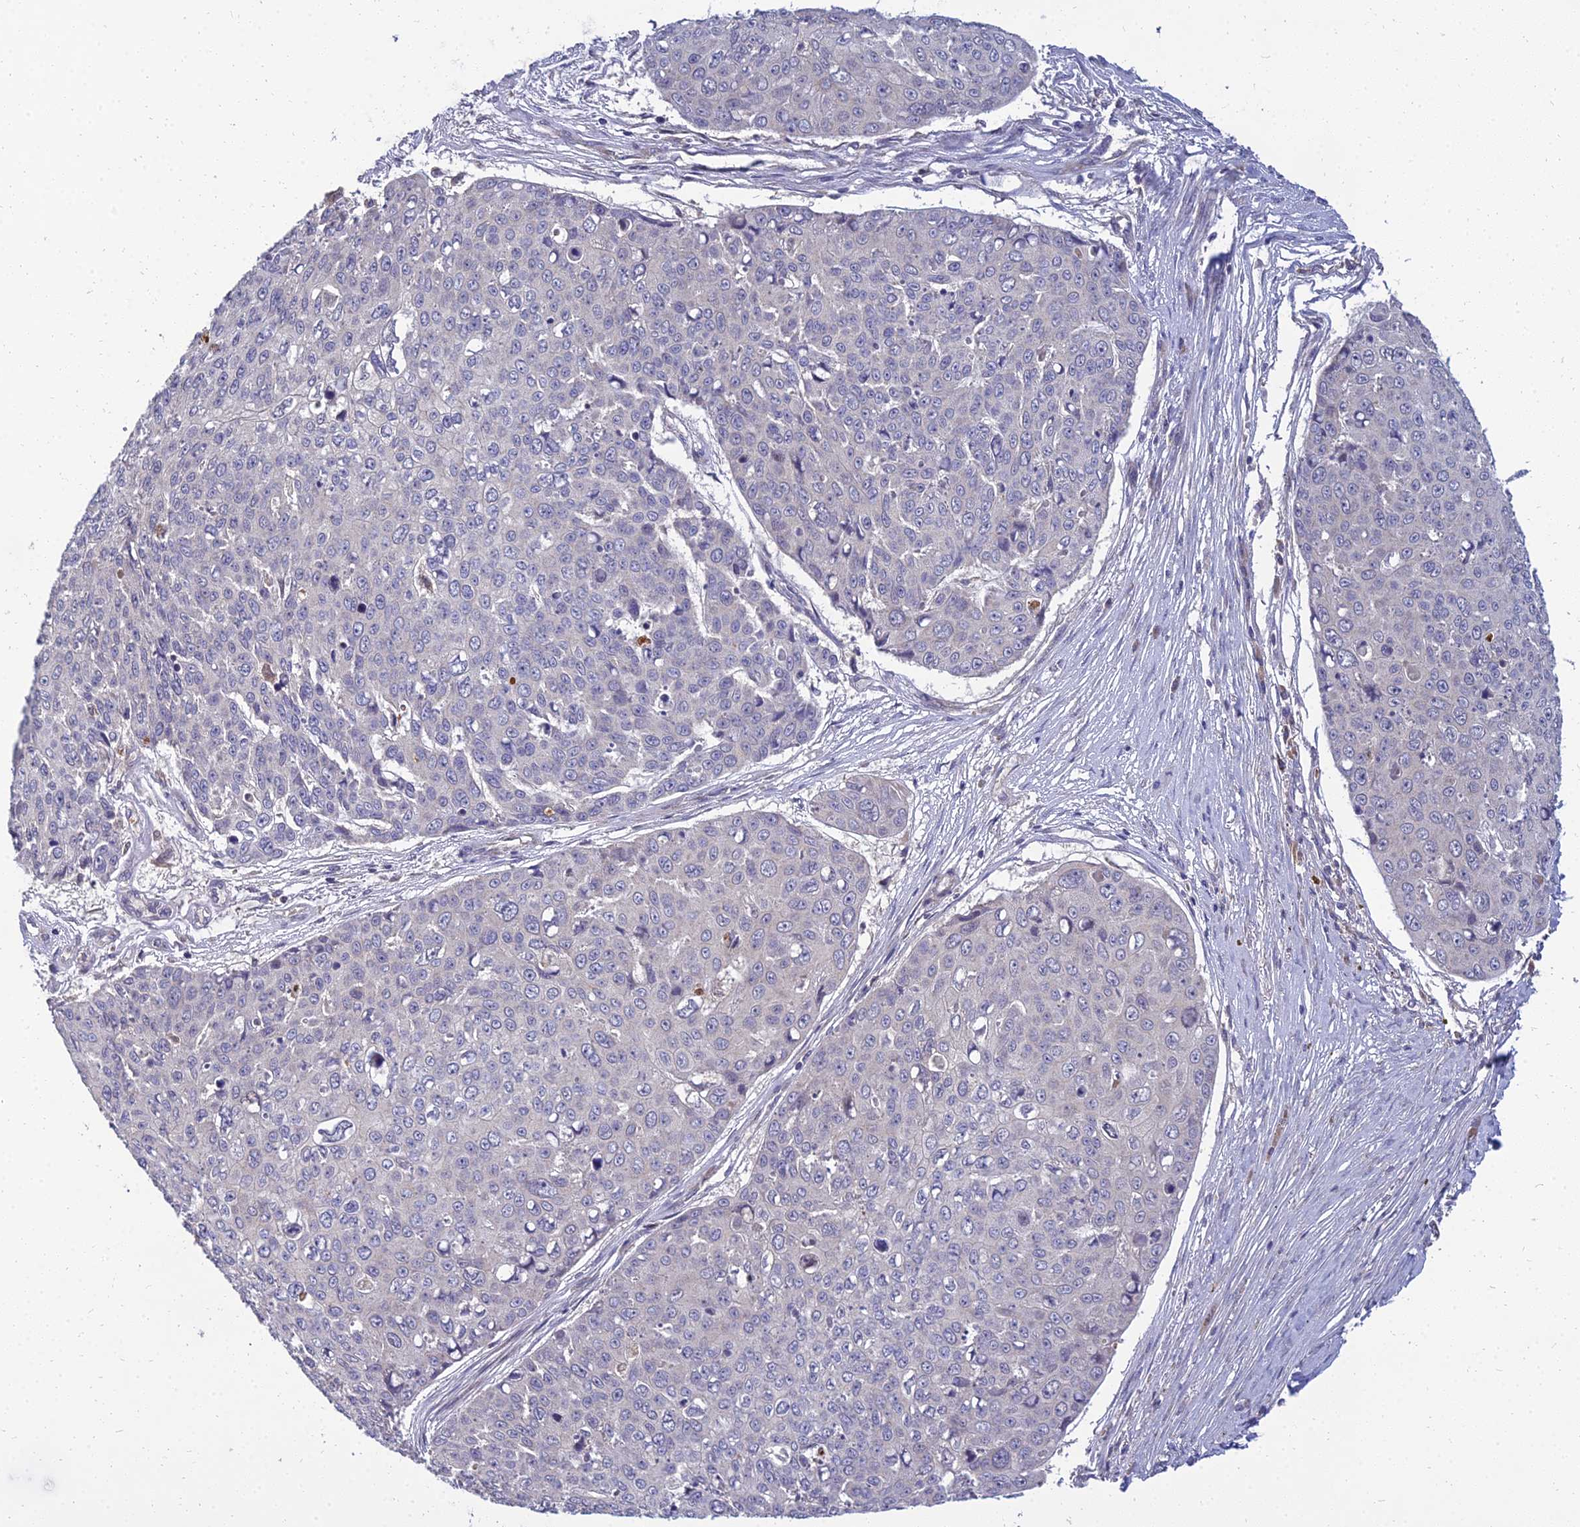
{"staining": {"intensity": "negative", "quantity": "none", "location": "none"}, "tissue": "skin cancer", "cell_type": "Tumor cells", "image_type": "cancer", "snomed": [{"axis": "morphology", "description": "Squamous cell carcinoma, NOS"}, {"axis": "topography", "description": "Skin"}], "caption": "The IHC image has no significant positivity in tumor cells of squamous cell carcinoma (skin) tissue.", "gene": "NPY", "patient": {"sex": "male", "age": 71}}